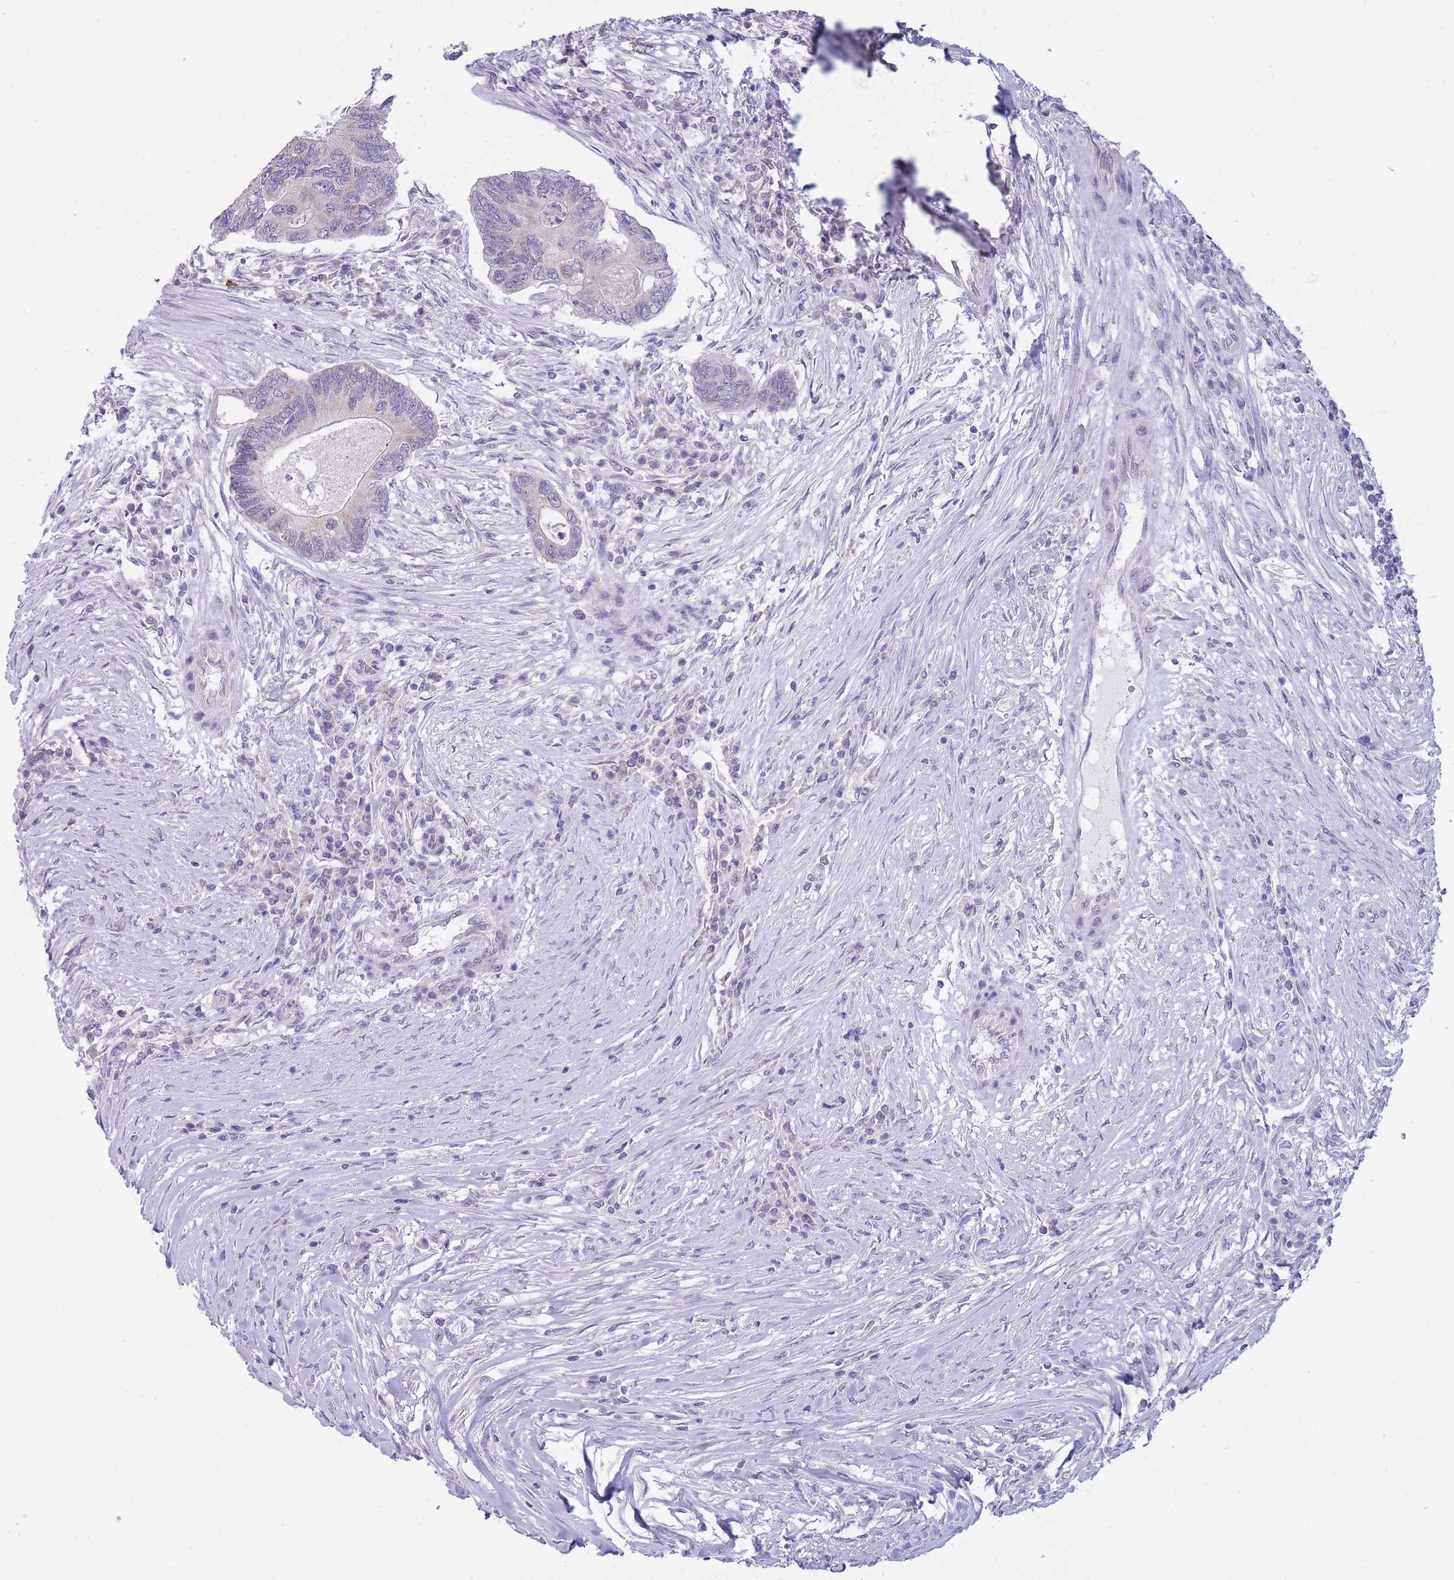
{"staining": {"intensity": "moderate", "quantity": "<25%", "location": "cytoplasmic/membranous"}, "tissue": "colorectal cancer", "cell_type": "Tumor cells", "image_type": "cancer", "snomed": [{"axis": "morphology", "description": "Adenocarcinoma, NOS"}, {"axis": "topography", "description": "Colon"}], "caption": "Colorectal adenocarcinoma stained with DAB immunohistochemistry exhibits low levels of moderate cytoplasmic/membranous positivity in approximately <25% of tumor cells.", "gene": "FRAT2", "patient": {"sex": "female", "age": 67}}